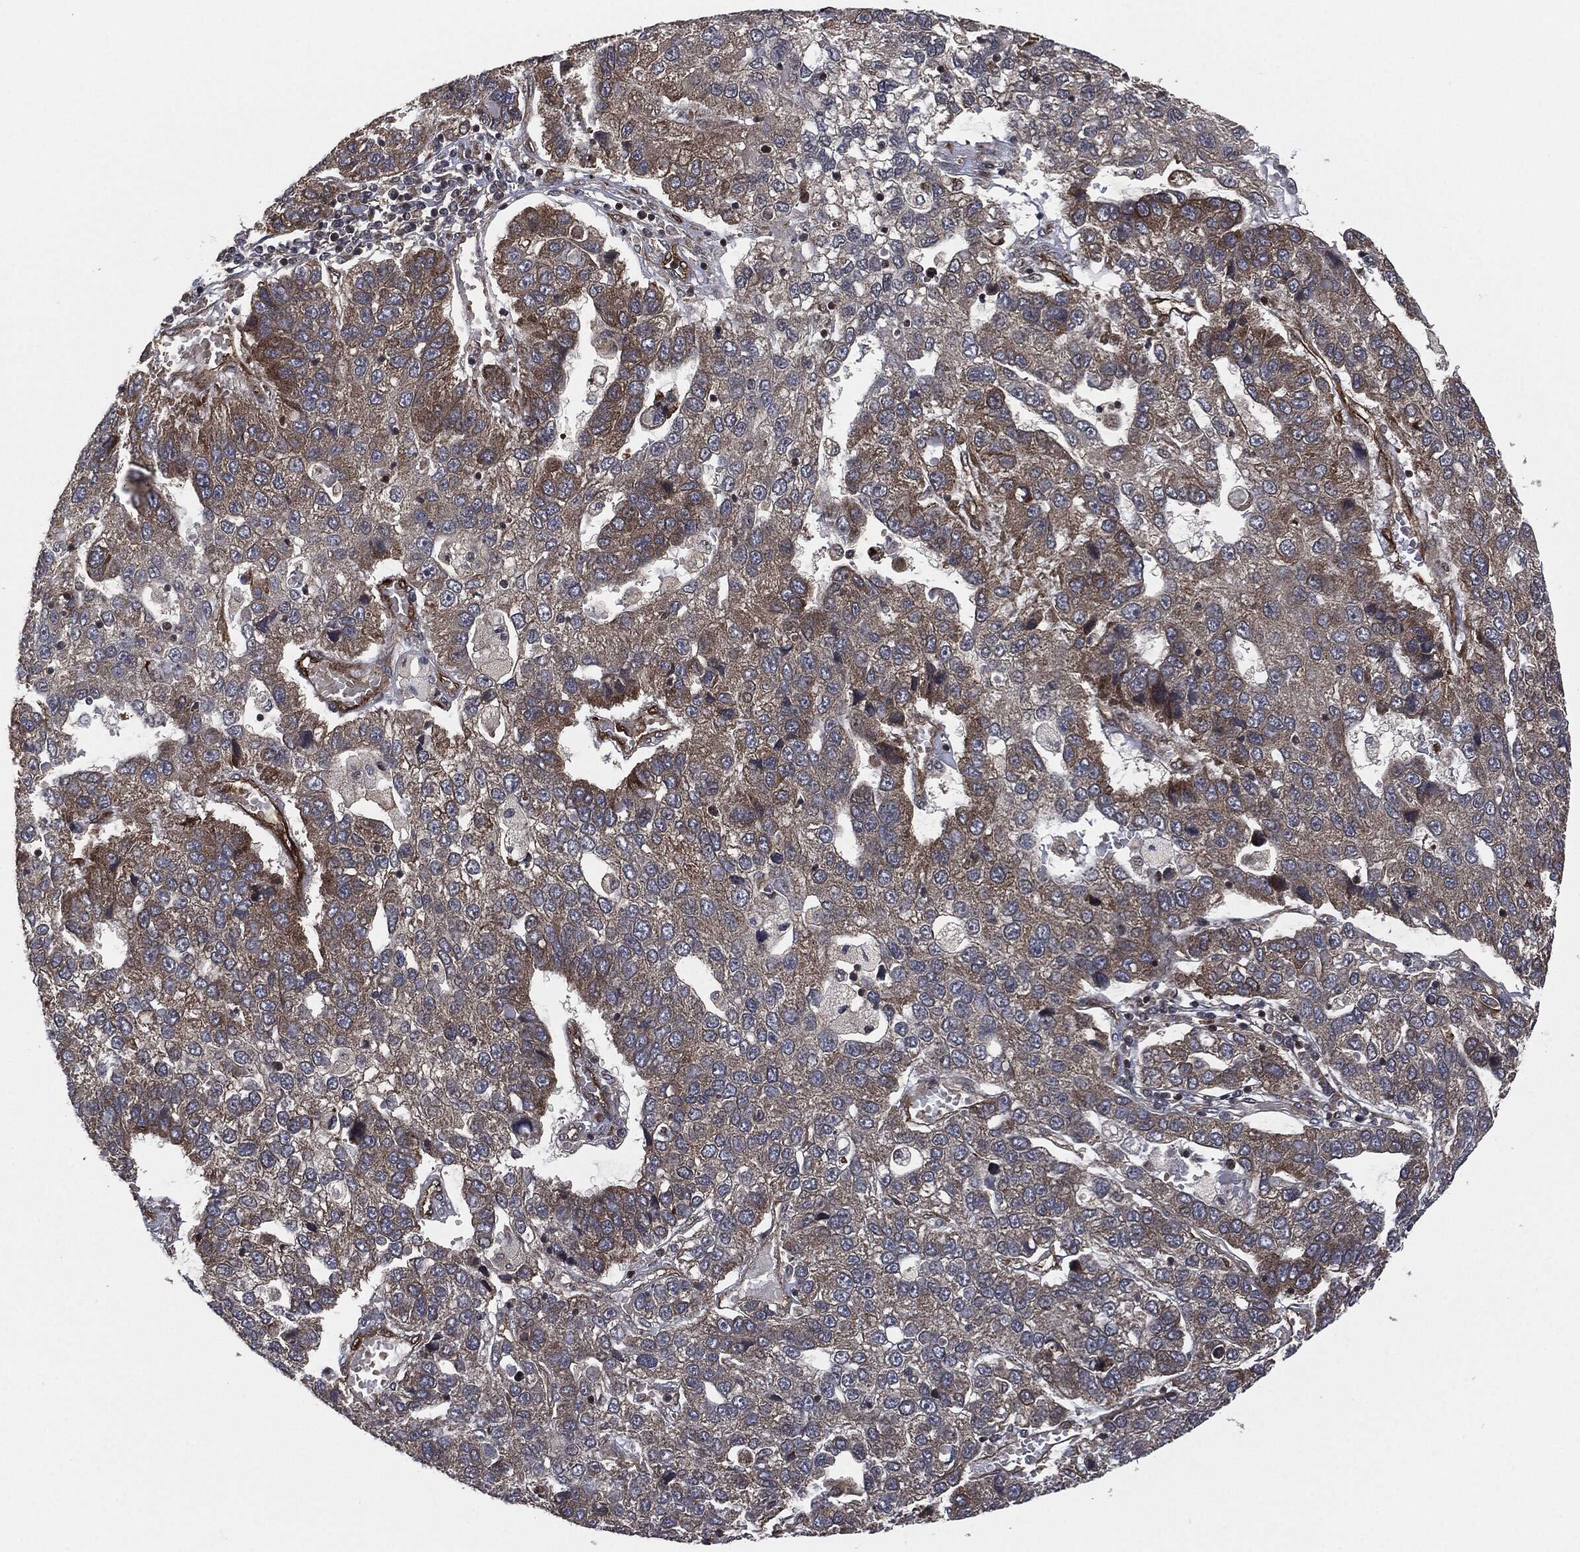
{"staining": {"intensity": "moderate", "quantity": "25%-75%", "location": "cytoplasmic/membranous"}, "tissue": "pancreatic cancer", "cell_type": "Tumor cells", "image_type": "cancer", "snomed": [{"axis": "morphology", "description": "Adenocarcinoma, NOS"}, {"axis": "topography", "description": "Pancreas"}], "caption": "Immunohistochemistry histopathology image of human adenocarcinoma (pancreatic) stained for a protein (brown), which reveals medium levels of moderate cytoplasmic/membranous expression in about 25%-75% of tumor cells.", "gene": "HRAS", "patient": {"sex": "female", "age": 61}}